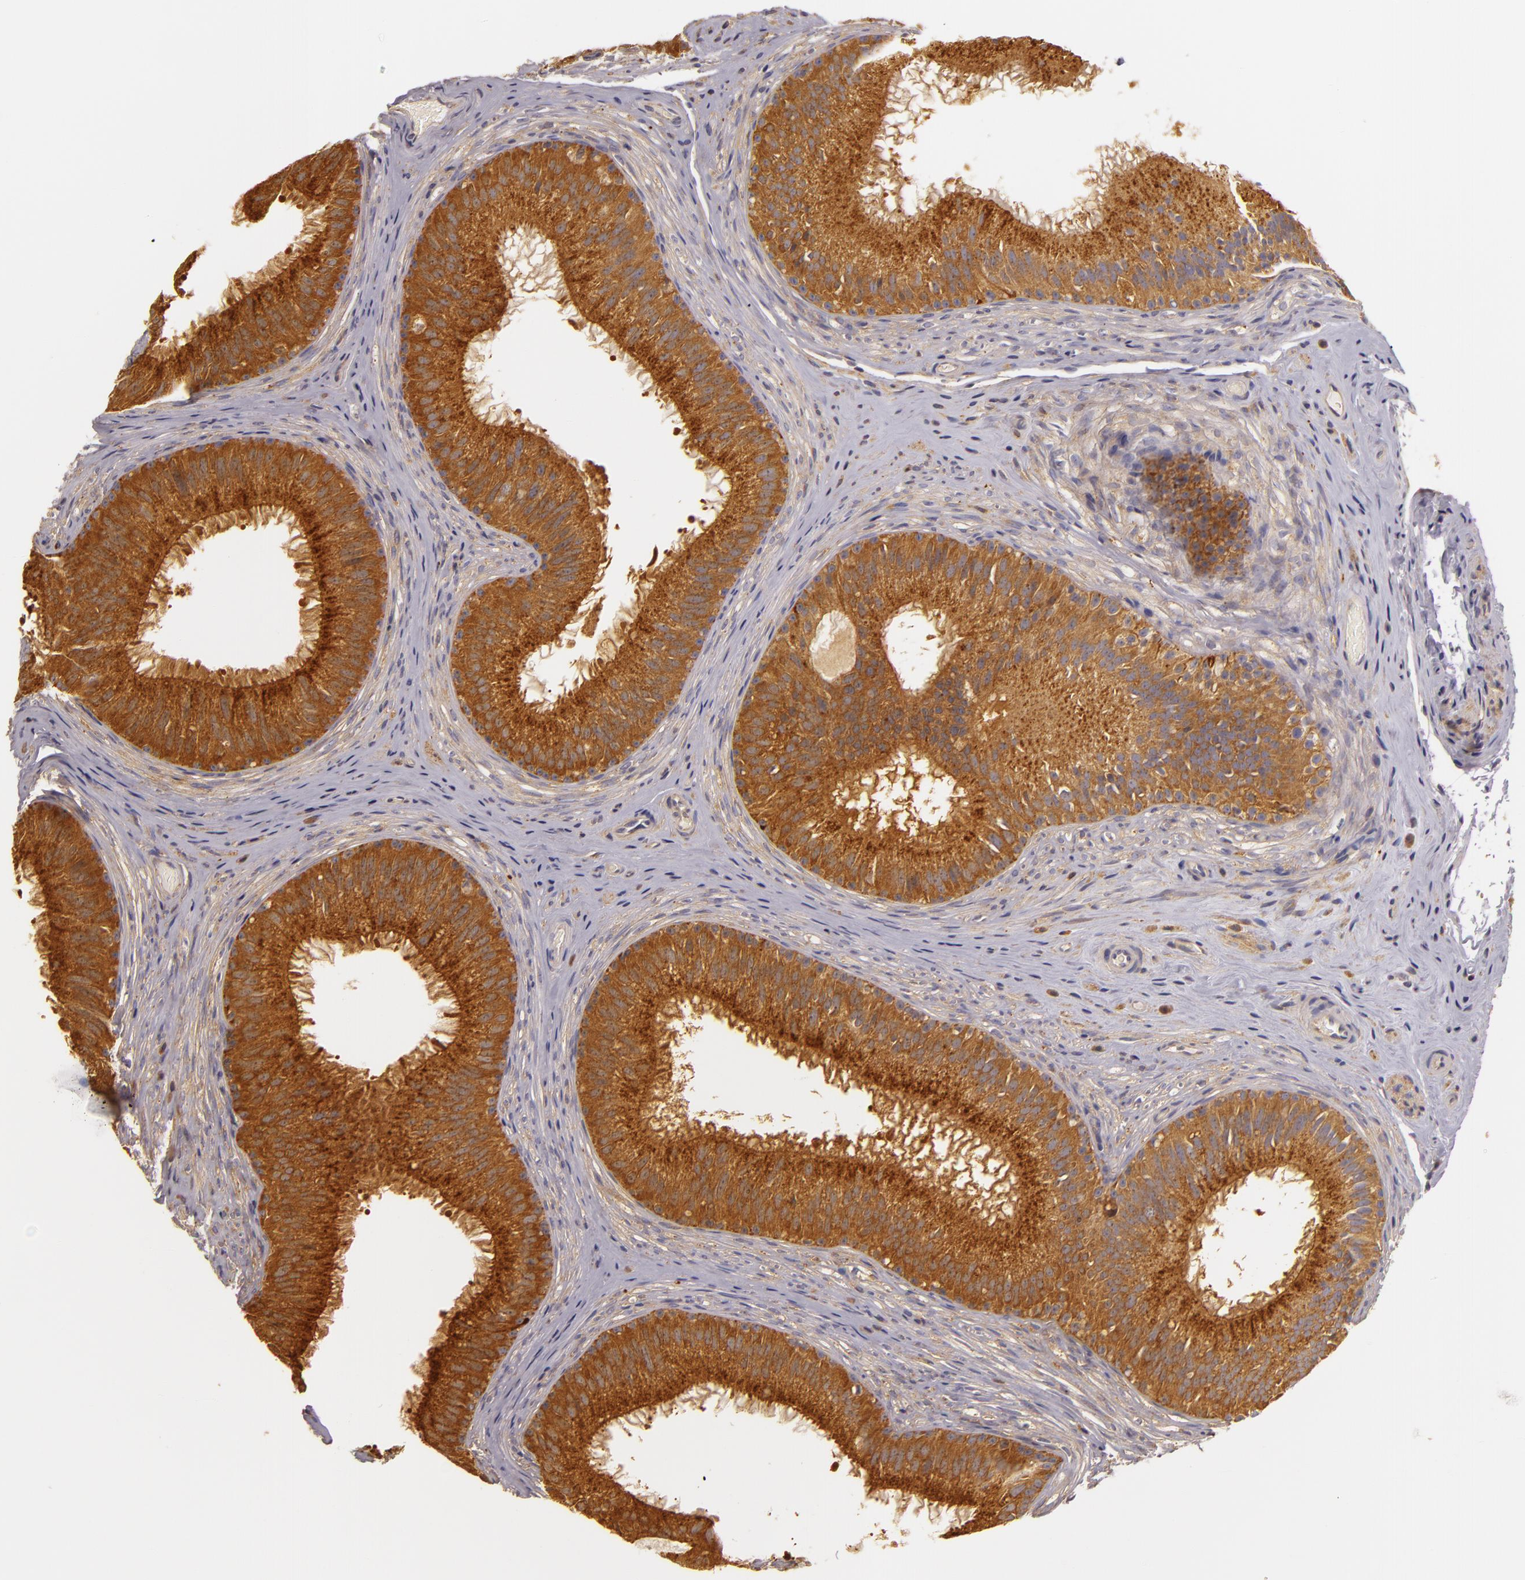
{"staining": {"intensity": "strong", "quantity": ">75%", "location": "cytoplasmic/membranous"}, "tissue": "epididymis", "cell_type": "Glandular cells", "image_type": "normal", "snomed": [{"axis": "morphology", "description": "Normal tissue, NOS"}, {"axis": "topography", "description": "Epididymis"}], "caption": "A high amount of strong cytoplasmic/membranous expression is present in about >75% of glandular cells in unremarkable epididymis. The protein is stained brown, and the nuclei are stained in blue (DAB (3,3'-diaminobenzidine) IHC with brightfield microscopy, high magnification).", "gene": "TOM1", "patient": {"sex": "male", "age": 32}}